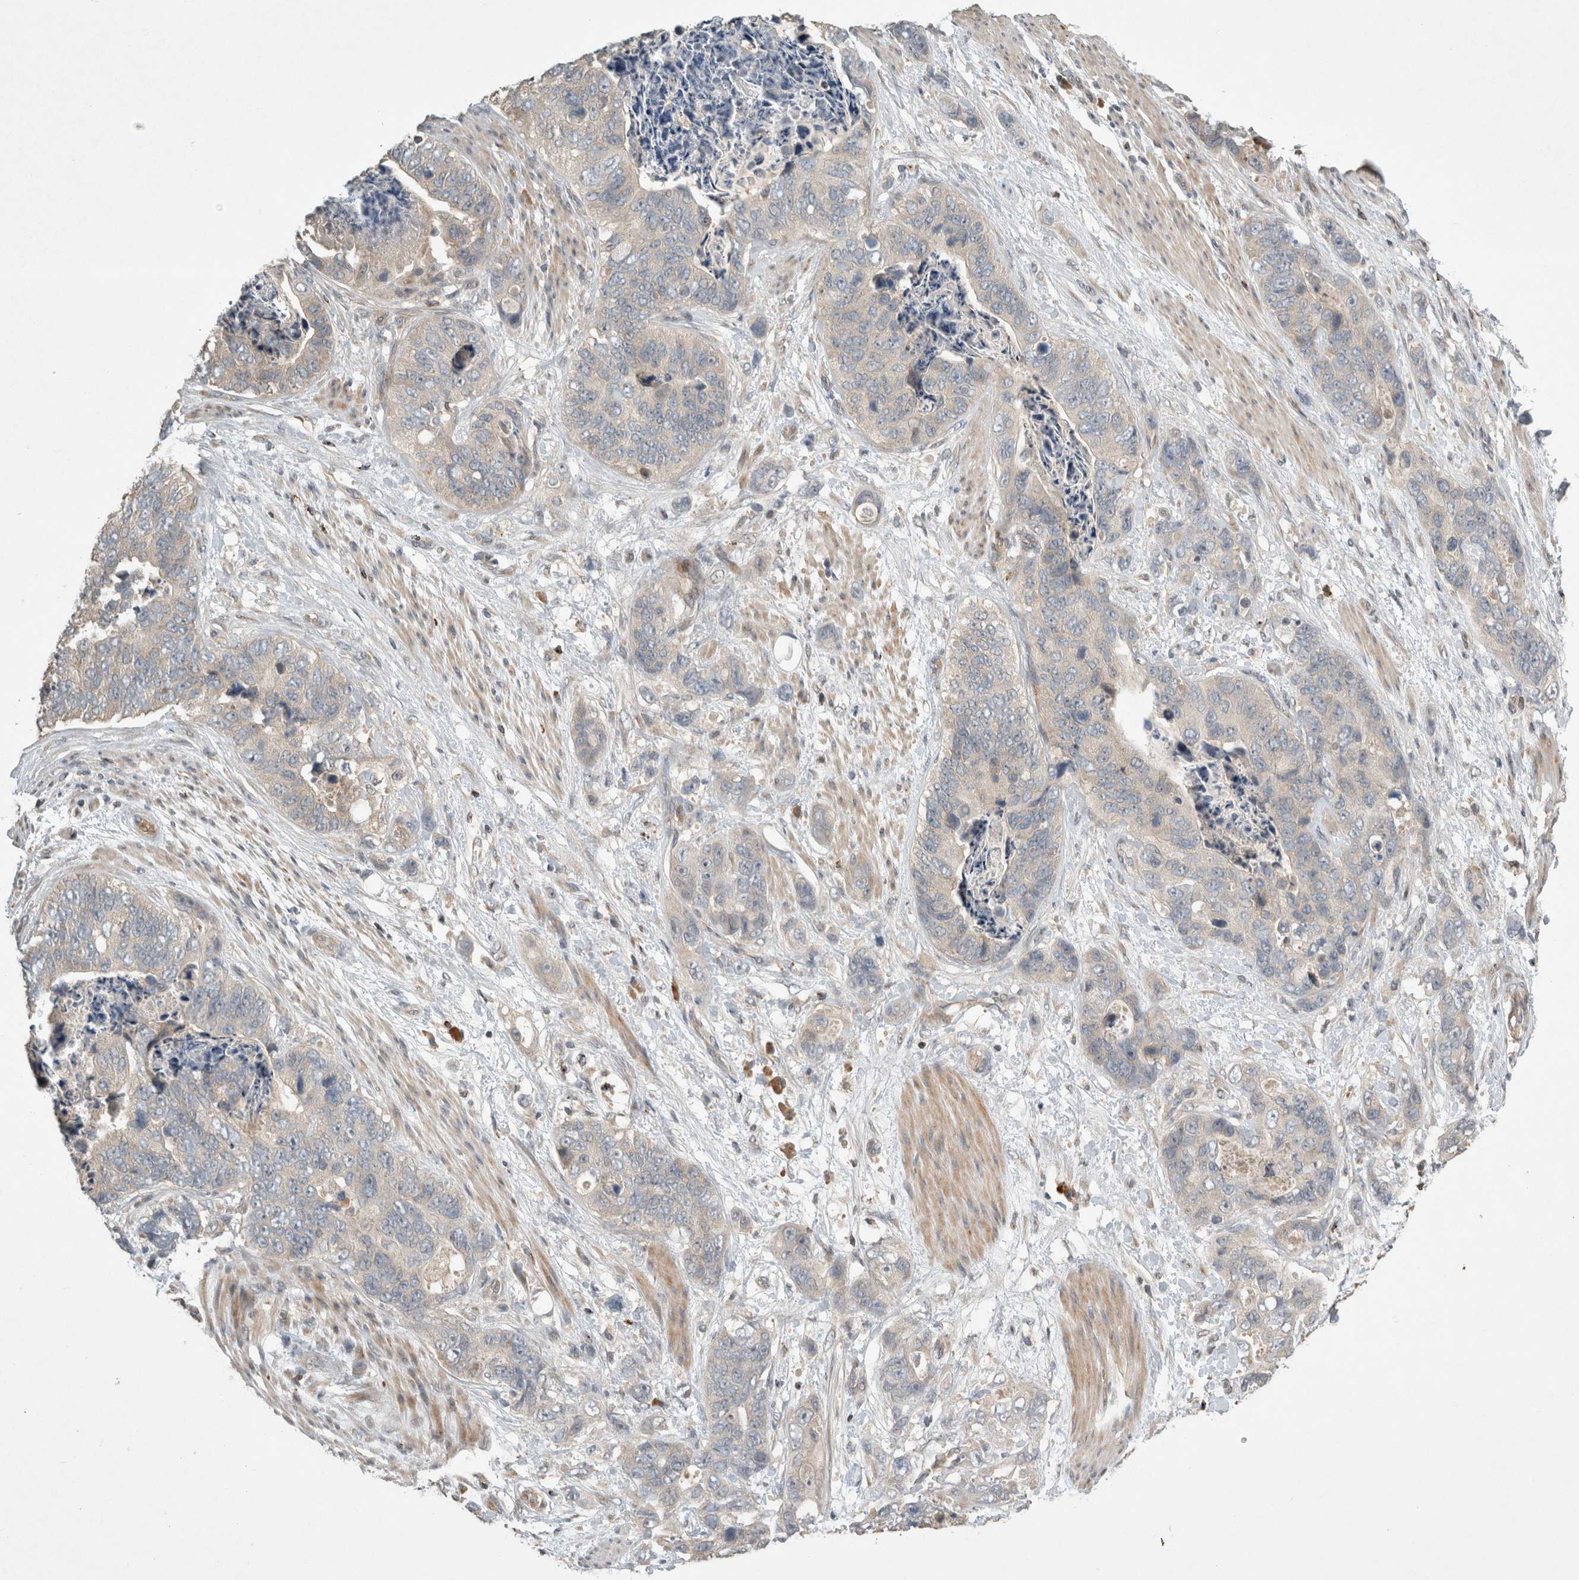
{"staining": {"intensity": "negative", "quantity": "none", "location": "none"}, "tissue": "stomach cancer", "cell_type": "Tumor cells", "image_type": "cancer", "snomed": [{"axis": "morphology", "description": "Normal tissue, NOS"}, {"axis": "morphology", "description": "Adenocarcinoma, NOS"}, {"axis": "topography", "description": "Stomach"}], "caption": "Stomach cancer (adenocarcinoma) was stained to show a protein in brown. There is no significant expression in tumor cells.", "gene": "SERAC1", "patient": {"sex": "female", "age": 89}}